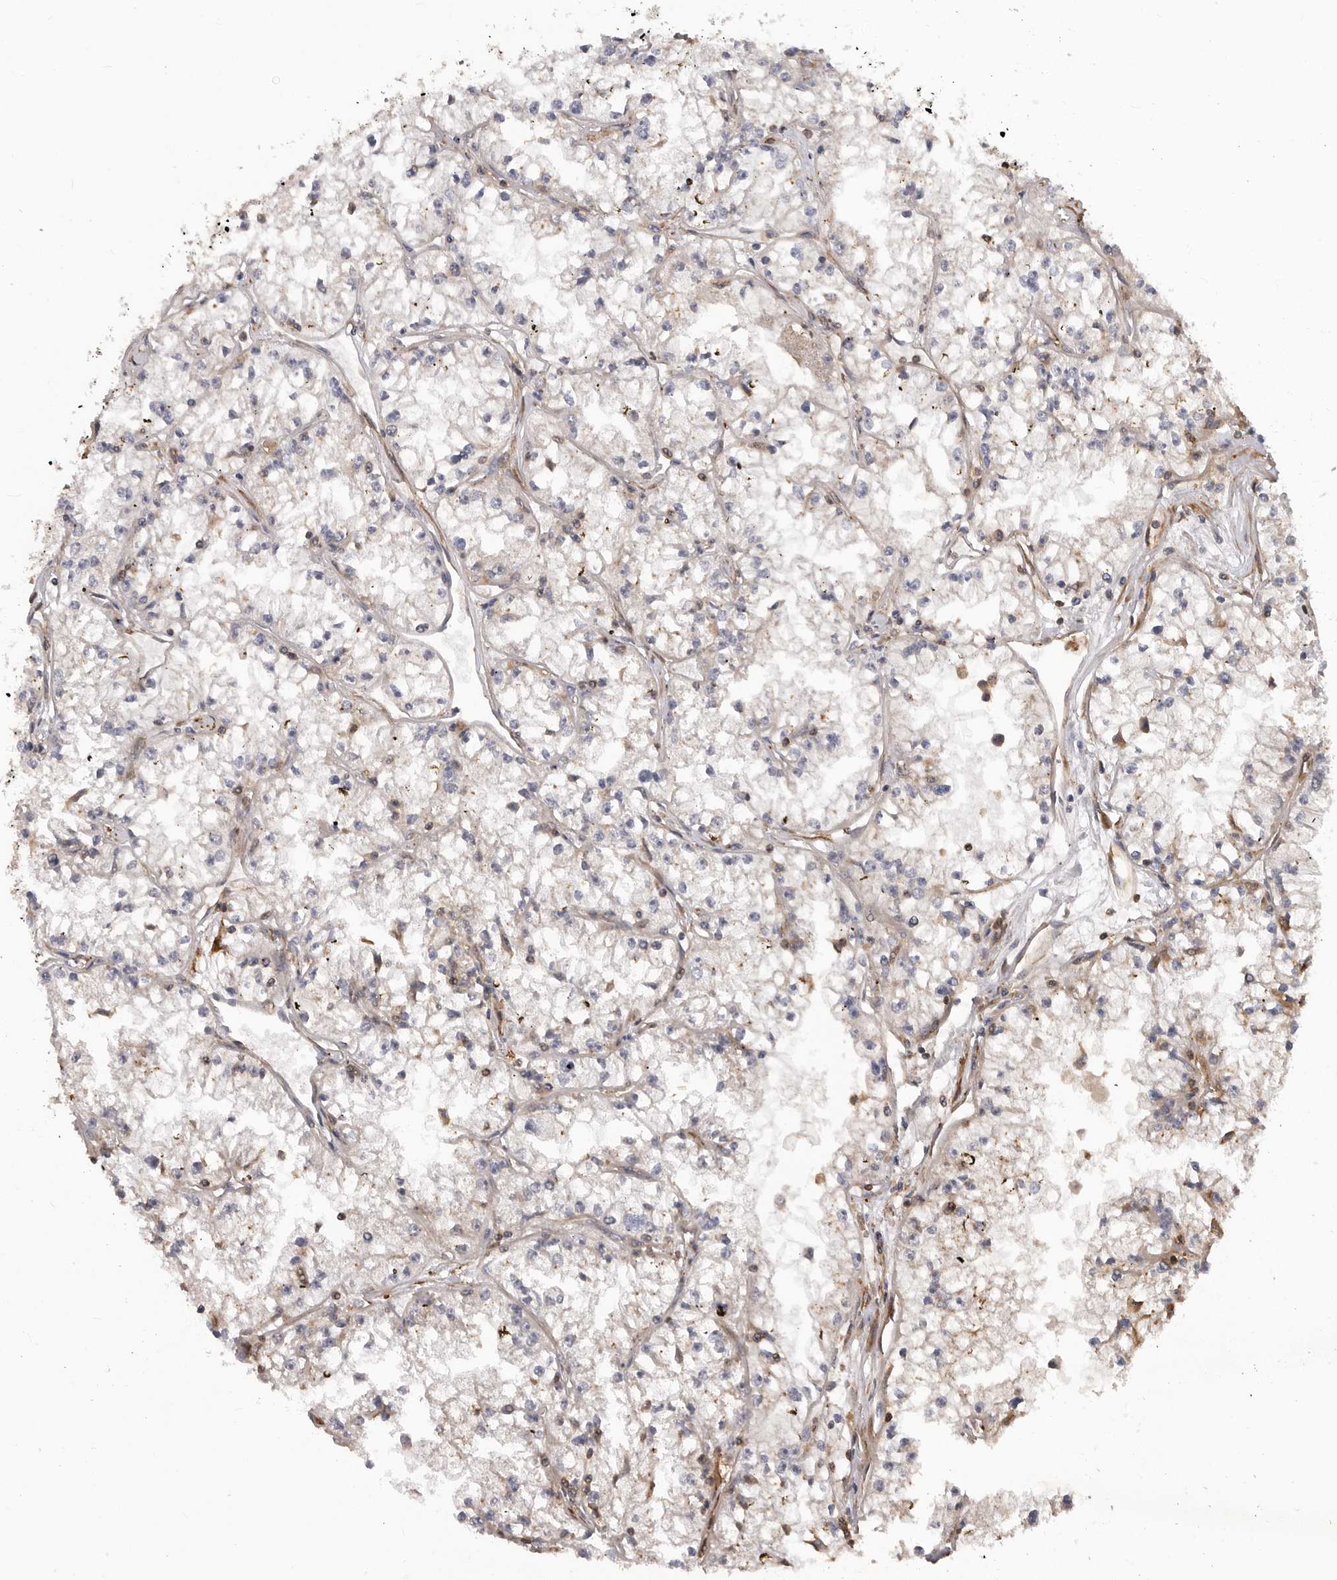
{"staining": {"intensity": "negative", "quantity": "none", "location": "none"}, "tissue": "renal cancer", "cell_type": "Tumor cells", "image_type": "cancer", "snomed": [{"axis": "morphology", "description": "Adenocarcinoma, NOS"}, {"axis": "topography", "description": "Kidney"}], "caption": "Tumor cells show no significant expression in renal cancer.", "gene": "TRIM56", "patient": {"sex": "male", "age": 56}}